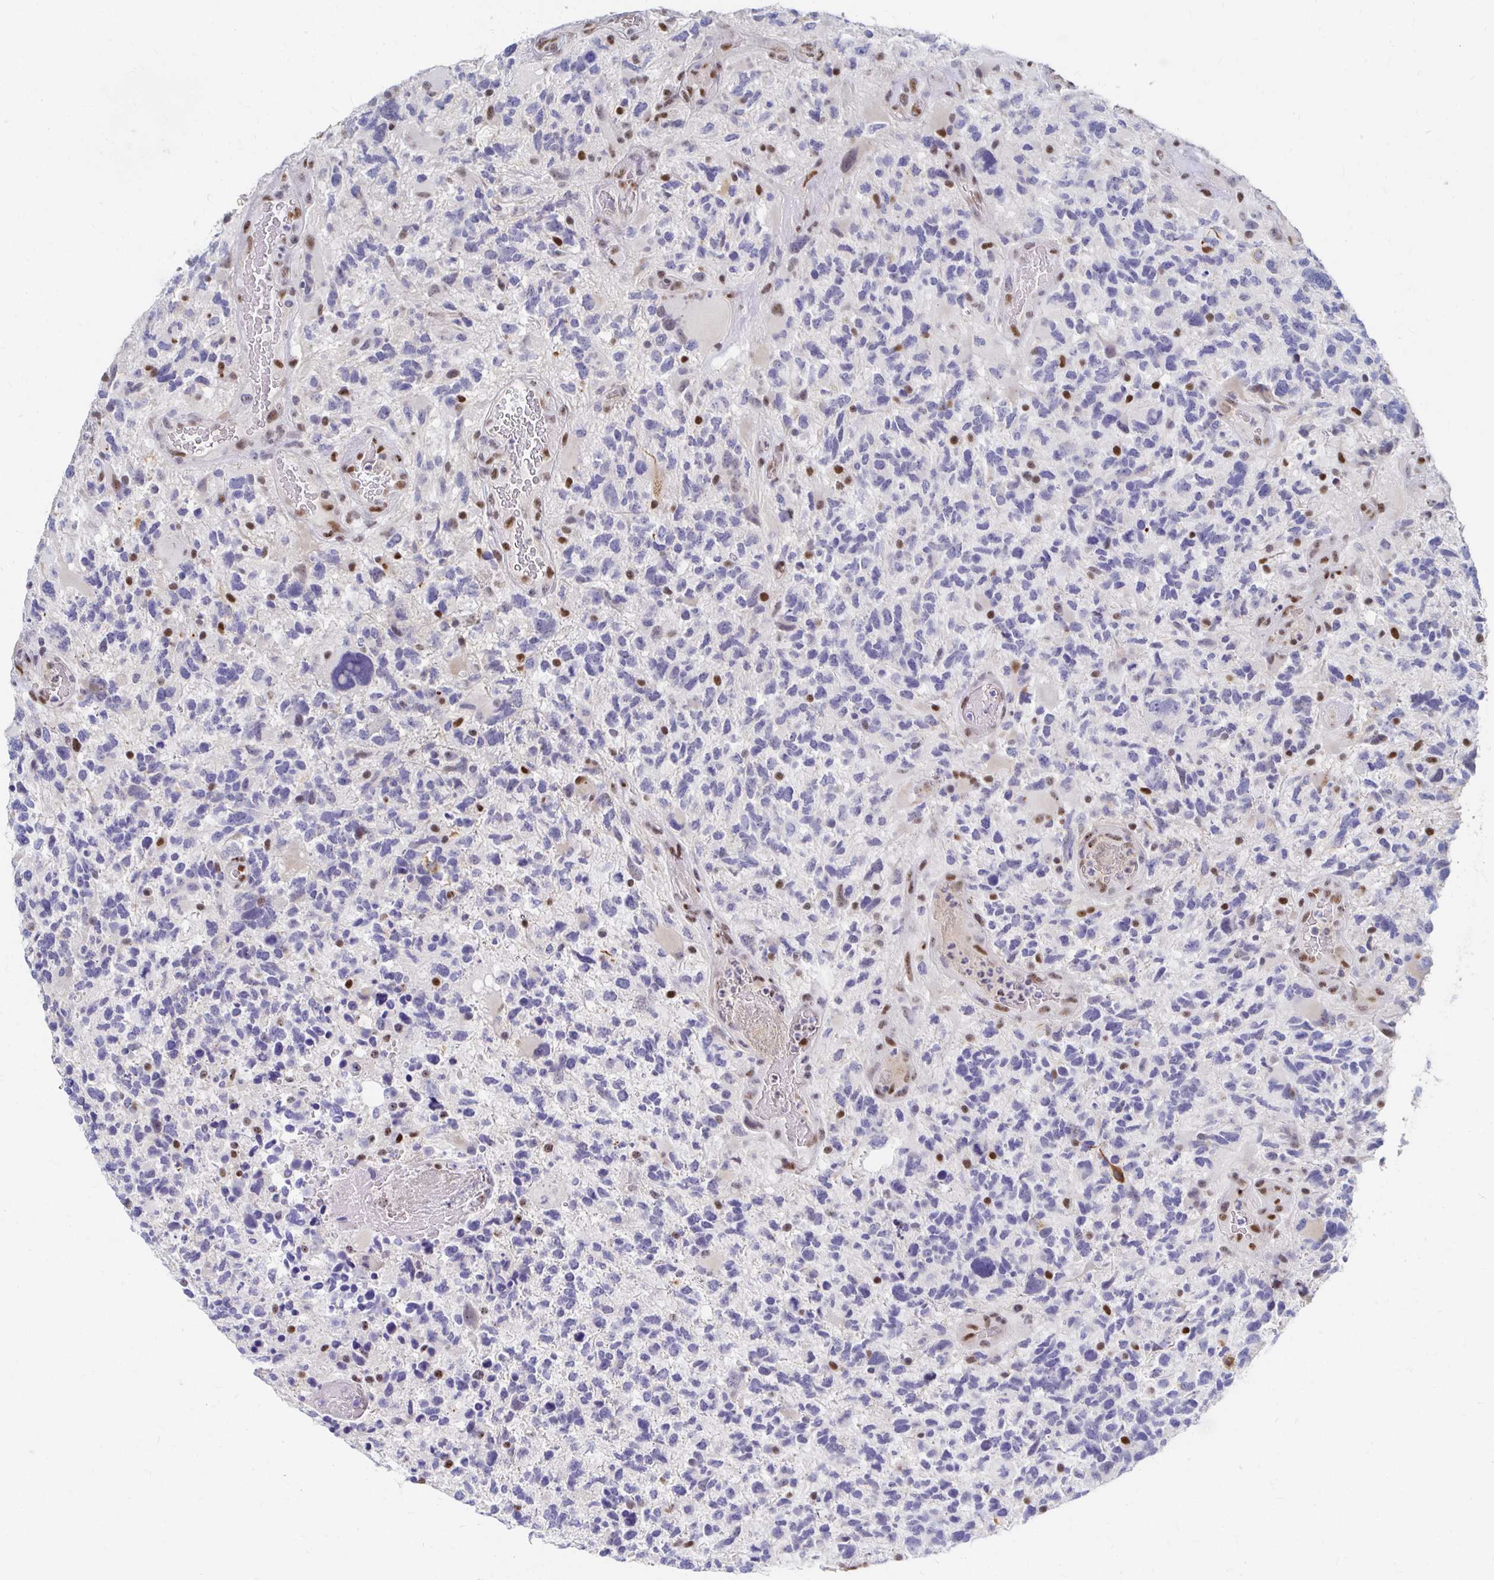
{"staining": {"intensity": "negative", "quantity": "none", "location": "none"}, "tissue": "glioma", "cell_type": "Tumor cells", "image_type": "cancer", "snomed": [{"axis": "morphology", "description": "Glioma, malignant, High grade"}, {"axis": "topography", "description": "Brain"}], "caption": "The immunohistochemistry micrograph has no significant positivity in tumor cells of glioma tissue.", "gene": "CLIC3", "patient": {"sex": "female", "age": 71}}